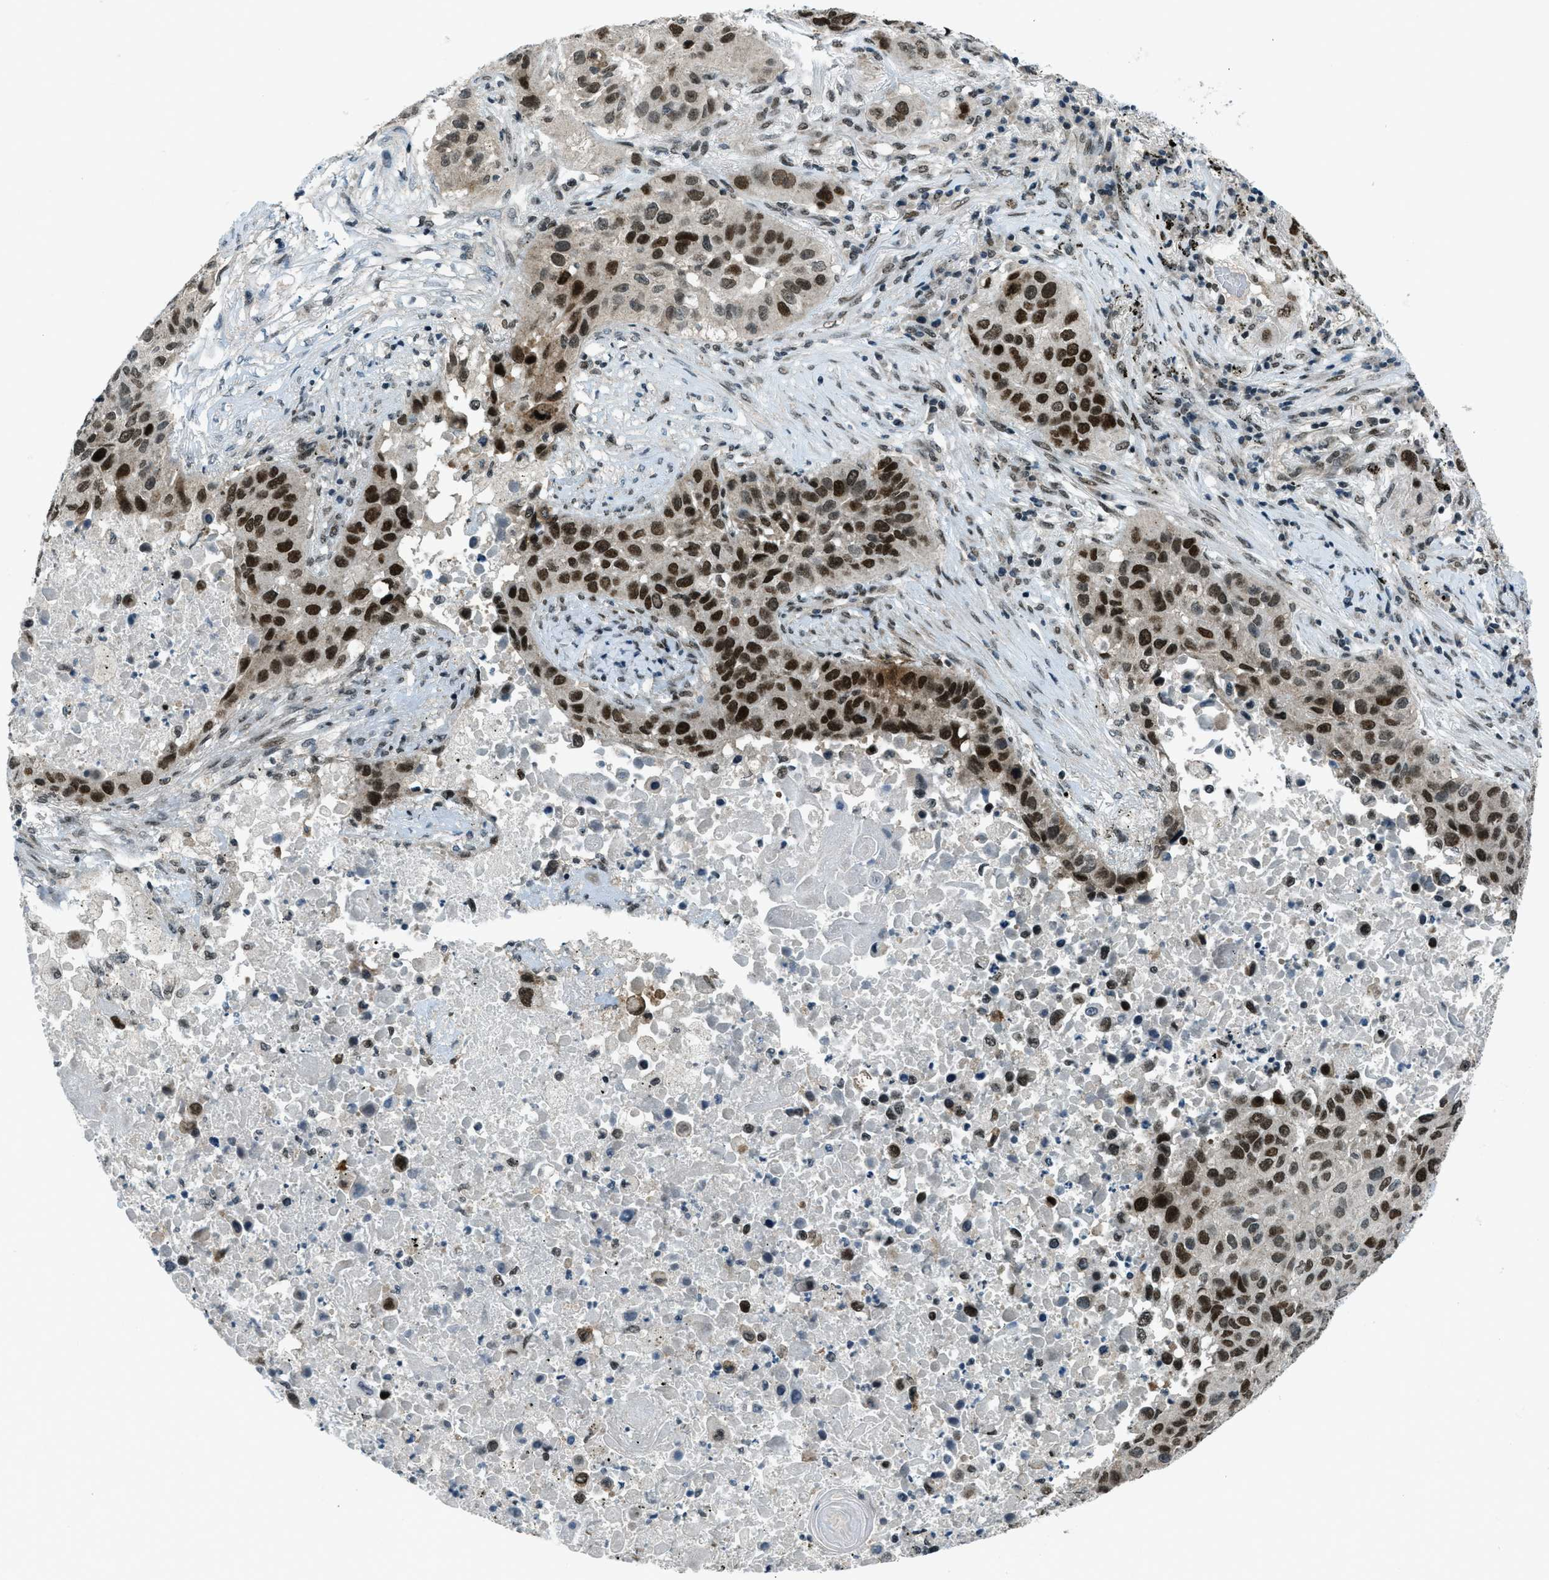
{"staining": {"intensity": "strong", "quantity": ">75%", "location": "nuclear"}, "tissue": "lung cancer", "cell_type": "Tumor cells", "image_type": "cancer", "snomed": [{"axis": "morphology", "description": "Squamous cell carcinoma, NOS"}, {"axis": "topography", "description": "Lung"}], "caption": "Brown immunohistochemical staining in lung cancer displays strong nuclear expression in about >75% of tumor cells.", "gene": "KLF6", "patient": {"sex": "male", "age": 57}}